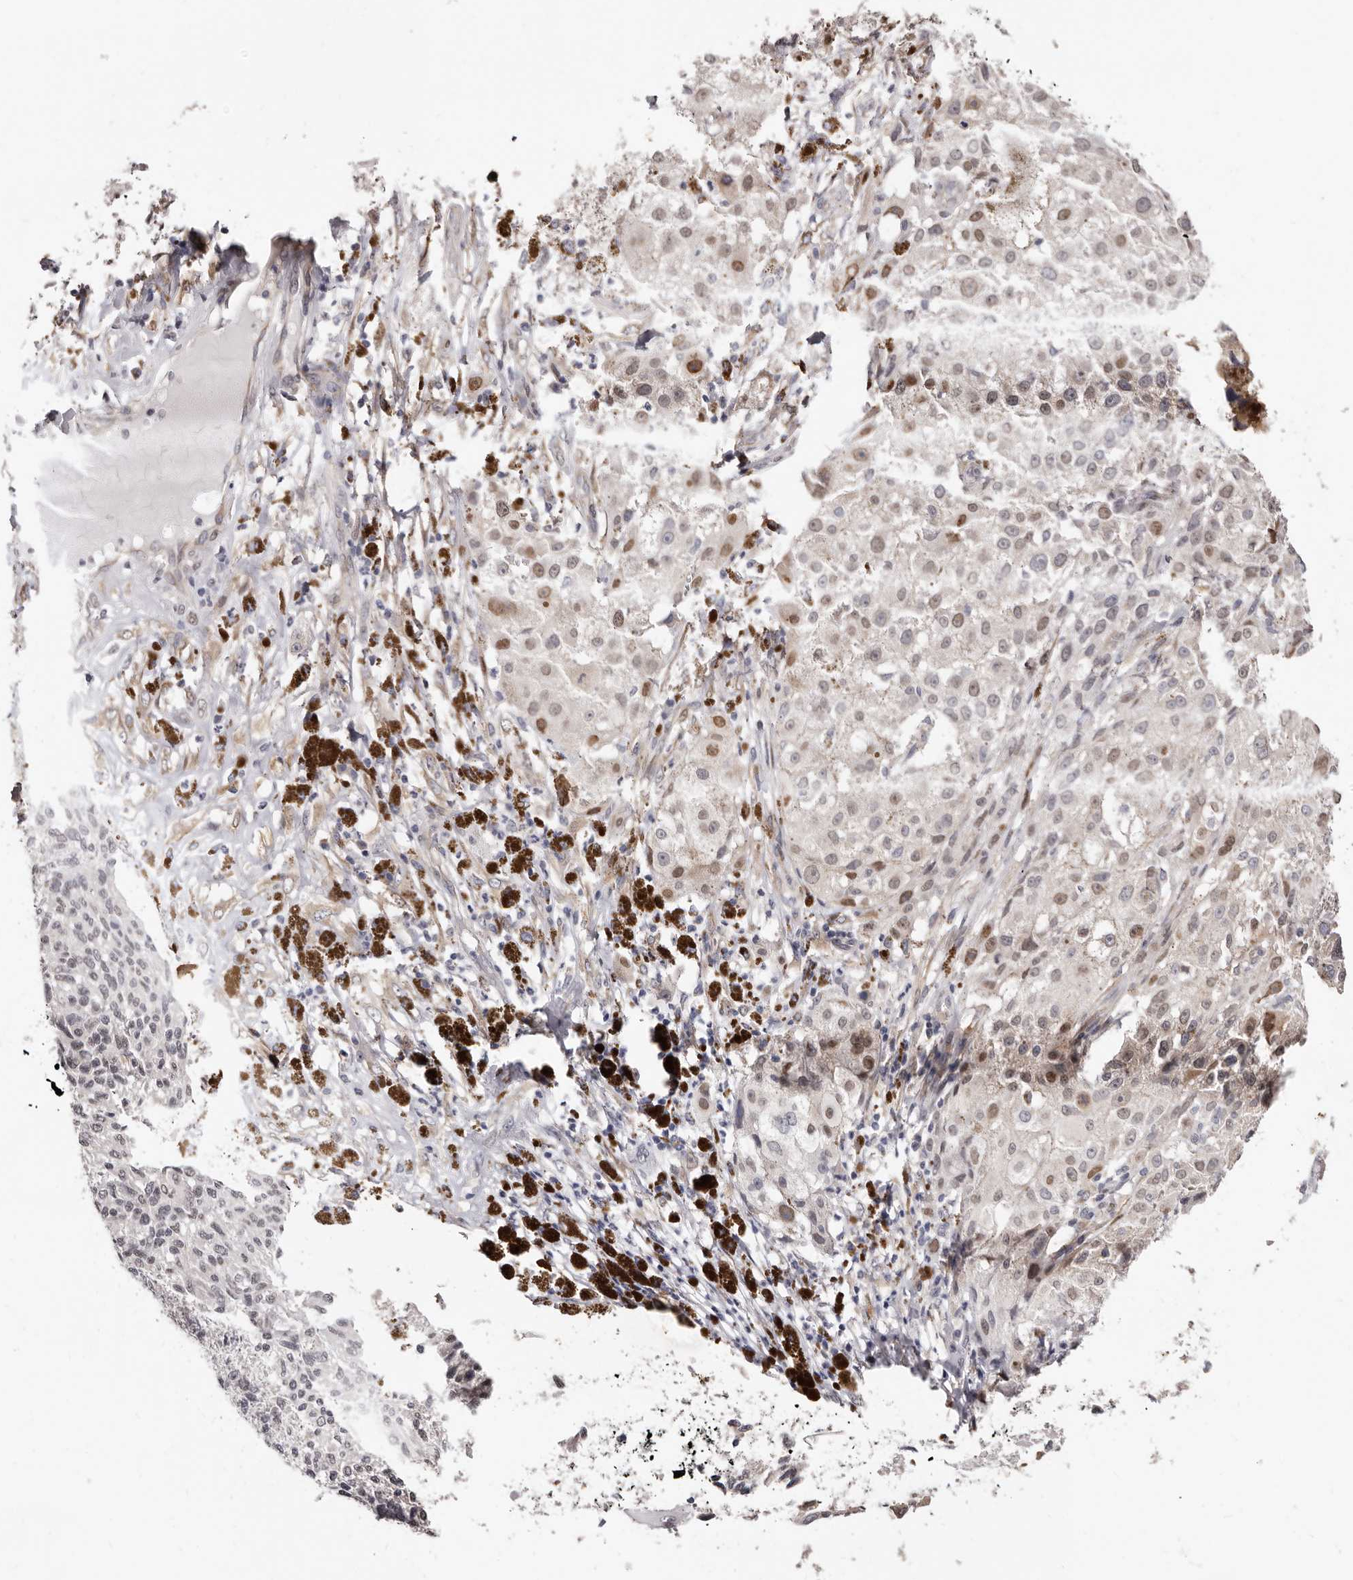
{"staining": {"intensity": "weak", "quantity": "<25%", "location": "nuclear"}, "tissue": "melanoma", "cell_type": "Tumor cells", "image_type": "cancer", "snomed": [{"axis": "morphology", "description": "Malignant melanoma, NOS"}, {"axis": "topography", "description": "Skin"}], "caption": "This is a image of immunohistochemistry (IHC) staining of malignant melanoma, which shows no expression in tumor cells.", "gene": "KHDRBS2", "patient": {"sex": "female", "age": 73}}